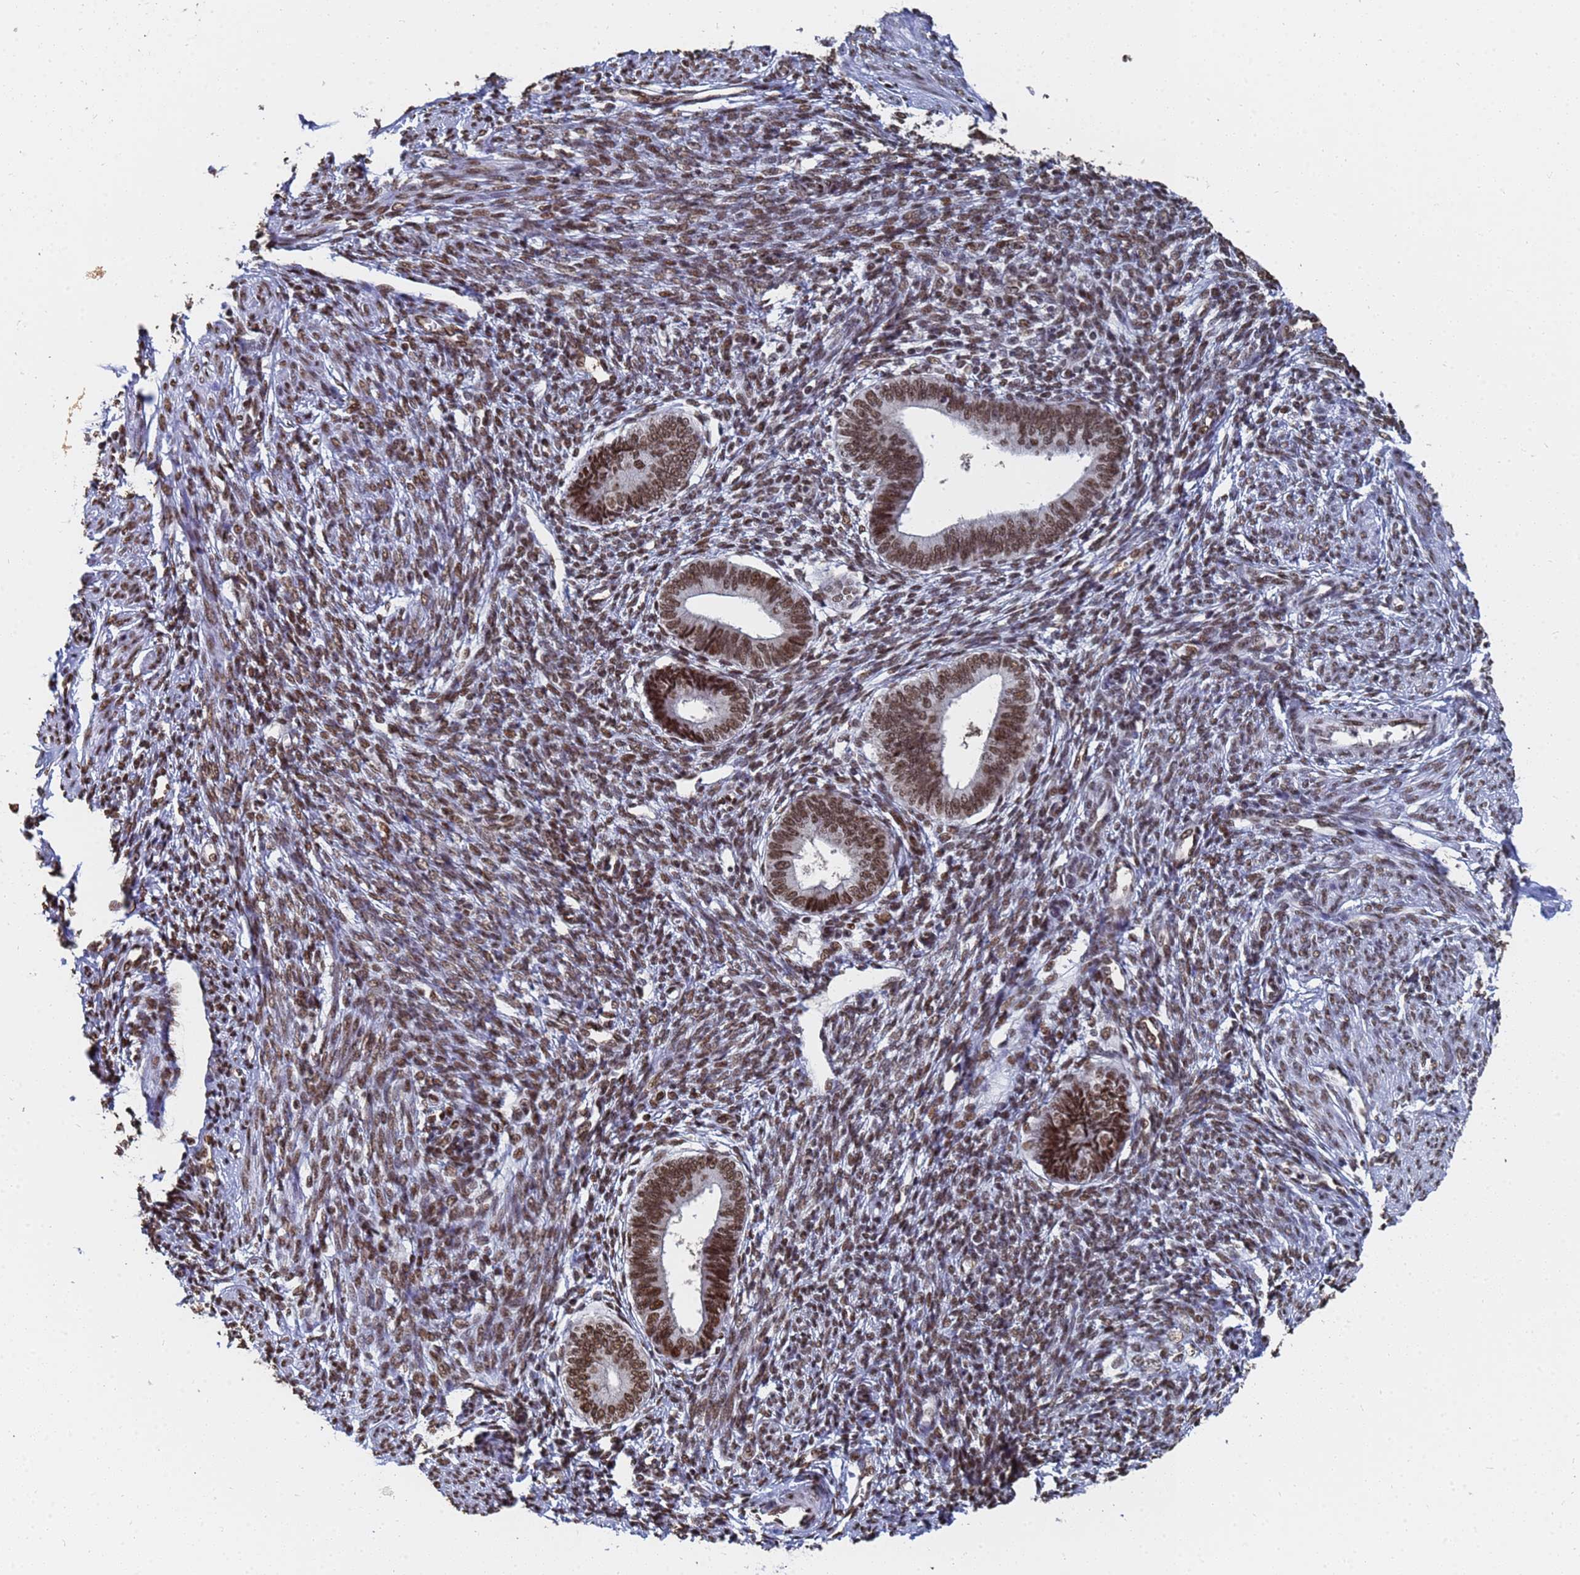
{"staining": {"intensity": "moderate", "quantity": ">75%", "location": "nuclear"}, "tissue": "endometrium", "cell_type": "Cells in endometrial stroma", "image_type": "normal", "snomed": [{"axis": "morphology", "description": "Normal tissue, NOS"}, {"axis": "topography", "description": "Endometrium"}], "caption": "The histopathology image displays staining of normal endometrium, revealing moderate nuclear protein expression (brown color) within cells in endometrial stroma.", "gene": "RAVER2", "patient": {"sex": "female", "age": 46}}